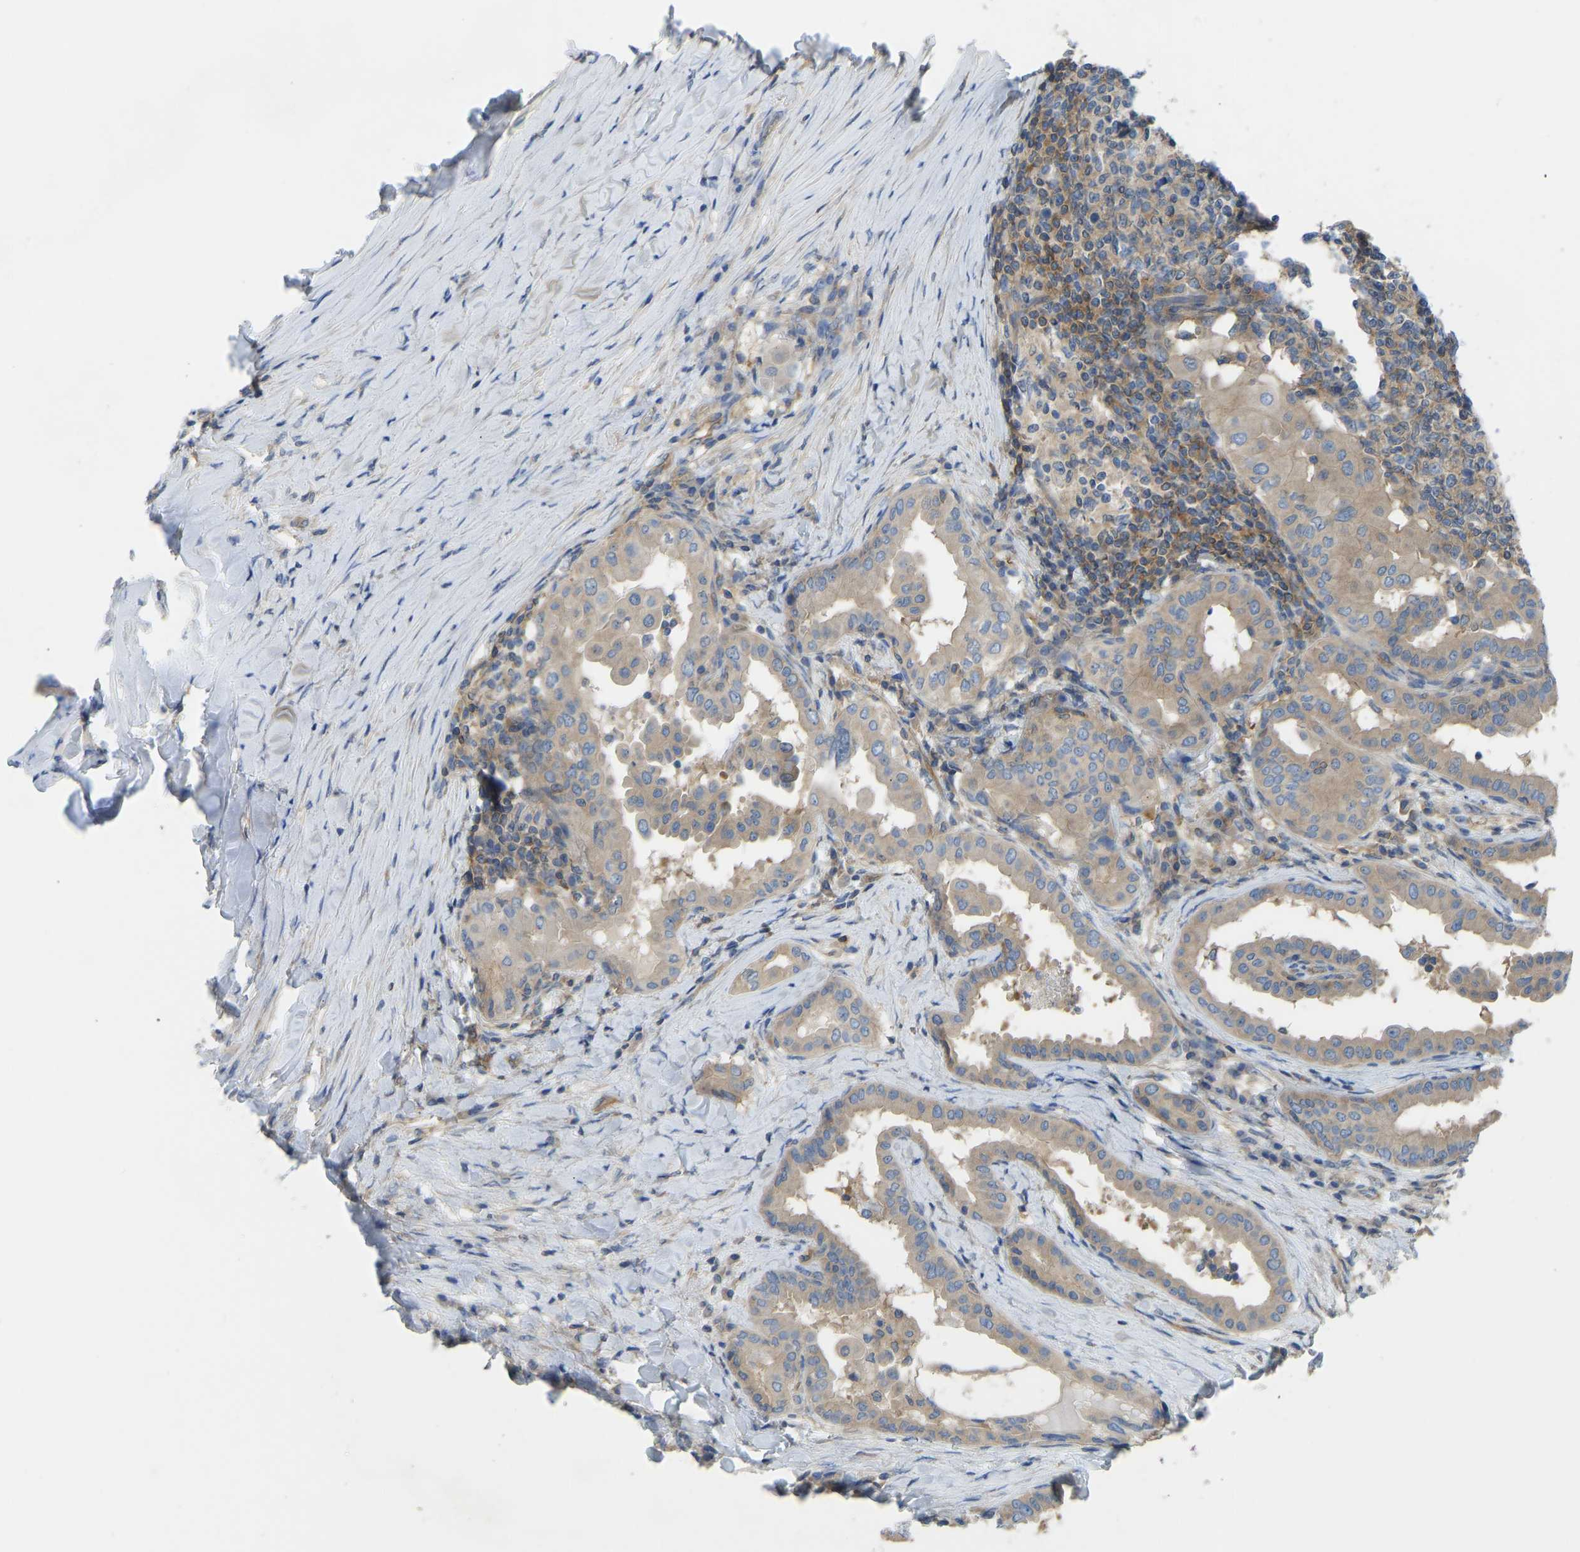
{"staining": {"intensity": "moderate", "quantity": ">75%", "location": "cytoplasmic/membranous"}, "tissue": "thyroid cancer", "cell_type": "Tumor cells", "image_type": "cancer", "snomed": [{"axis": "morphology", "description": "Papillary adenocarcinoma, NOS"}, {"axis": "topography", "description": "Thyroid gland"}], "caption": "An IHC micrograph of neoplastic tissue is shown. Protein staining in brown highlights moderate cytoplasmic/membranous positivity in thyroid cancer (papillary adenocarcinoma) within tumor cells.", "gene": "PPP3CA", "patient": {"sex": "male", "age": 33}}